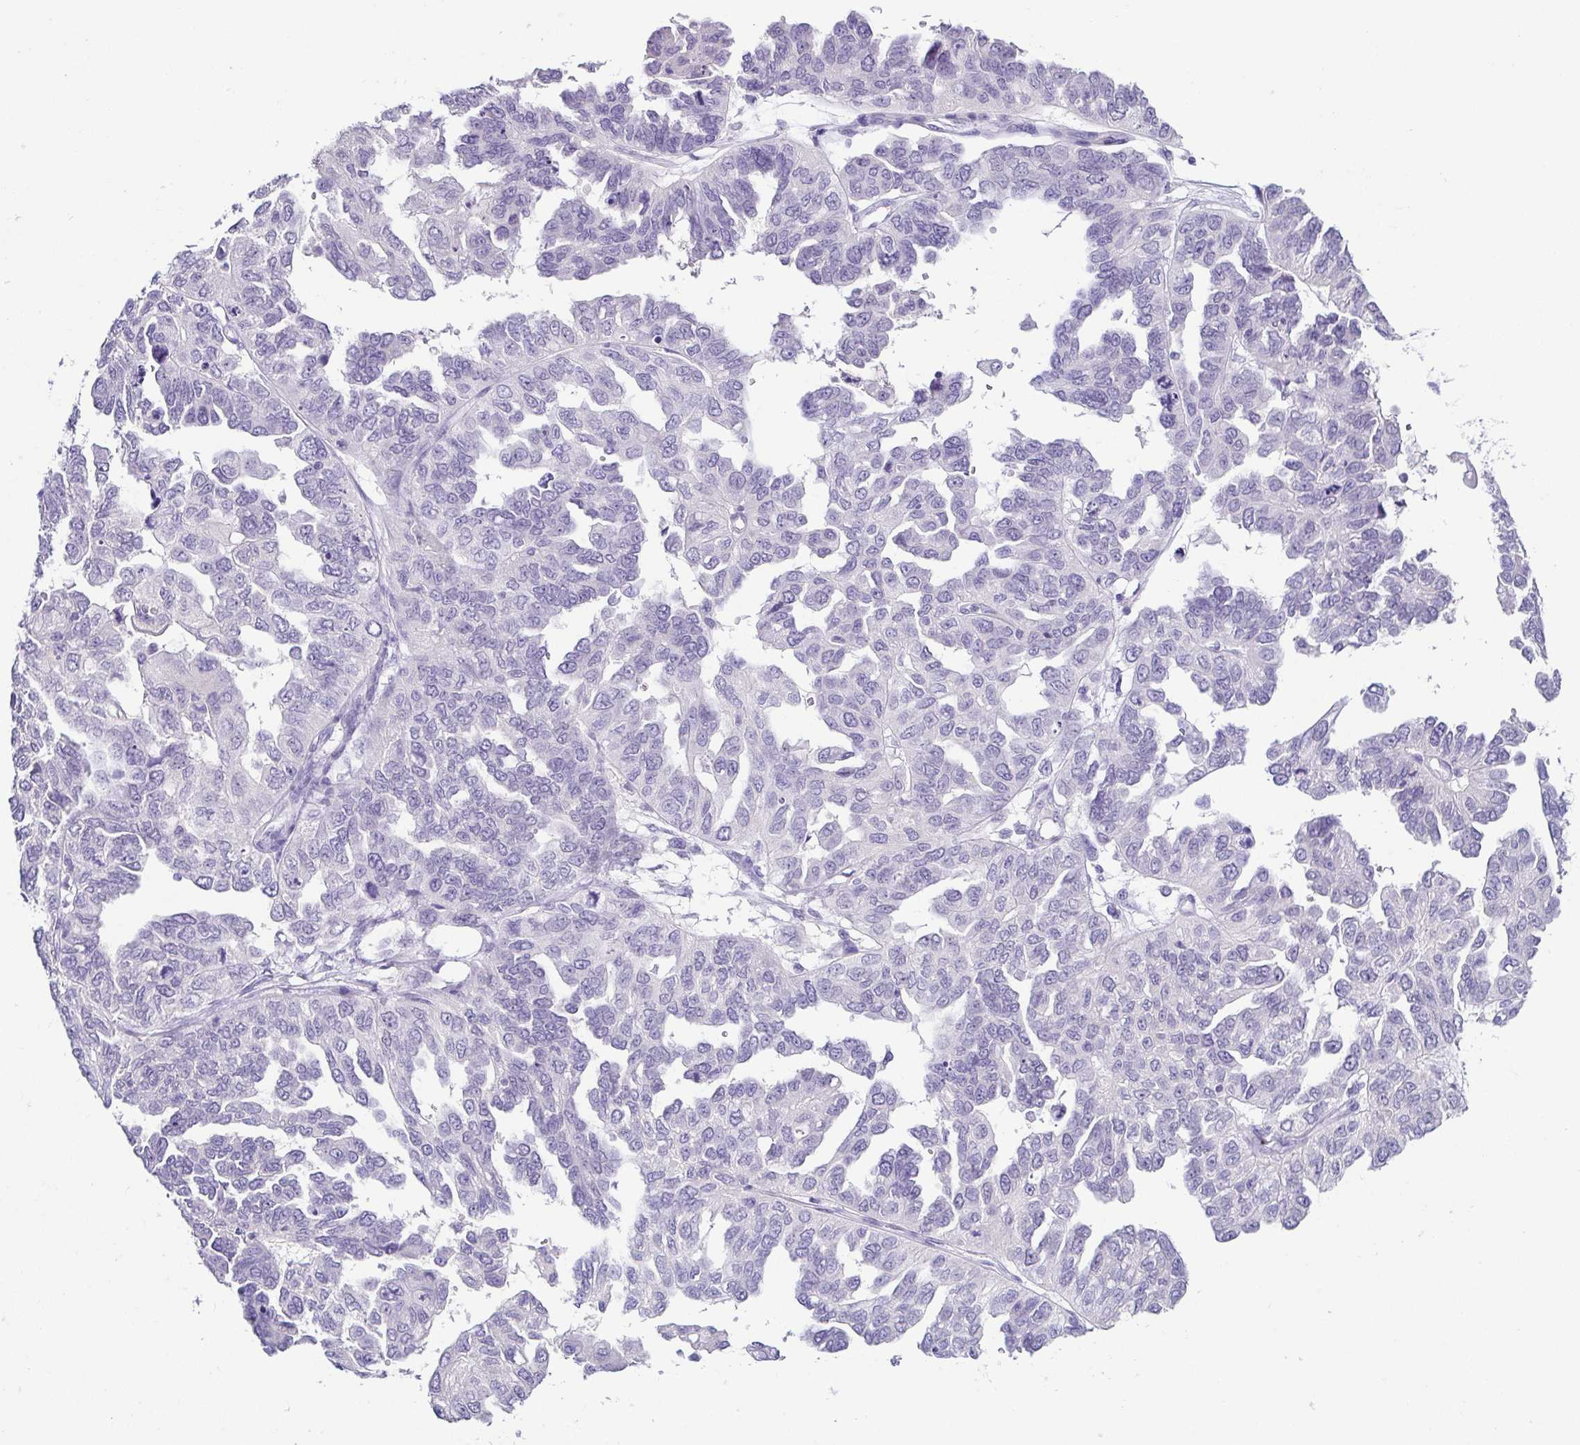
{"staining": {"intensity": "negative", "quantity": "none", "location": "none"}, "tissue": "ovarian cancer", "cell_type": "Tumor cells", "image_type": "cancer", "snomed": [{"axis": "morphology", "description": "Cystadenocarcinoma, serous, NOS"}, {"axis": "topography", "description": "Ovary"}], "caption": "This image is of serous cystadenocarcinoma (ovarian) stained with immunohistochemistry to label a protein in brown with the nuclei are counter-stained blue. There is no expression in tumor cells.", "gene": "TP73", "patient": {"sex": "female", "age": 53}}